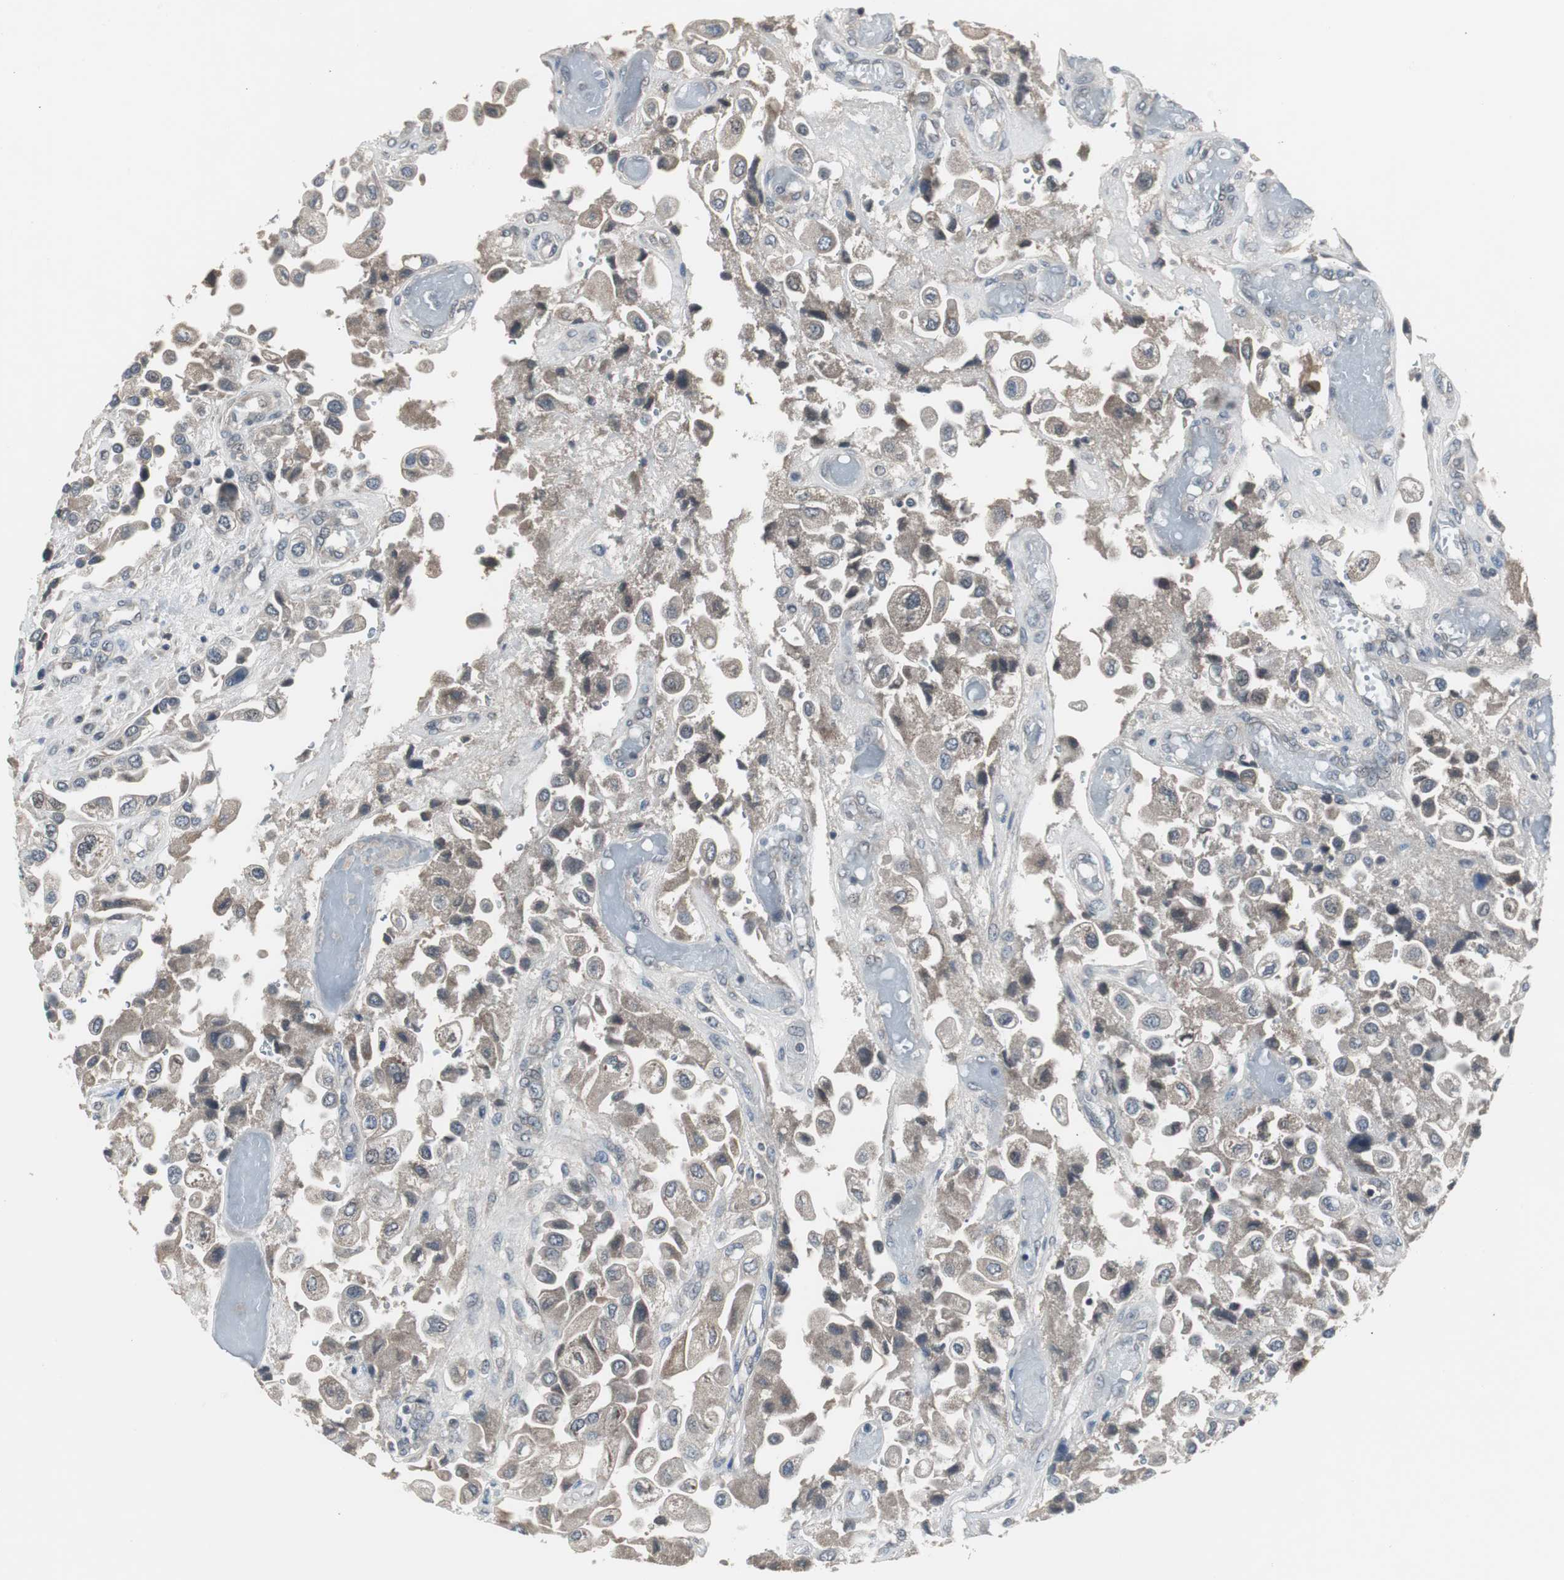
{"staining": {"intensity": "weak", "quantity": ">75%", "location": "cytoplasmic/membranous"}, "tissue": "urothelial cancer", "cell_type": "Tumor cells", "image_type": "cancer", "snomed": [{"axis": "morphology", "description": "Urothelial carcinoma, High grade"}, {"axis": "topography", "description": "Urinary bladder"}], "caption": "An immunohistochemistry (IHC) image of neoplastic tissue is shown. Protein staining in brown shows weak cytoplasmic/membranous positivity in urothelial carcinoma (high-grade) within tumor cells.", "gene": "ZMPSTE24", "patient": {"sex": "female", "age": 64}}